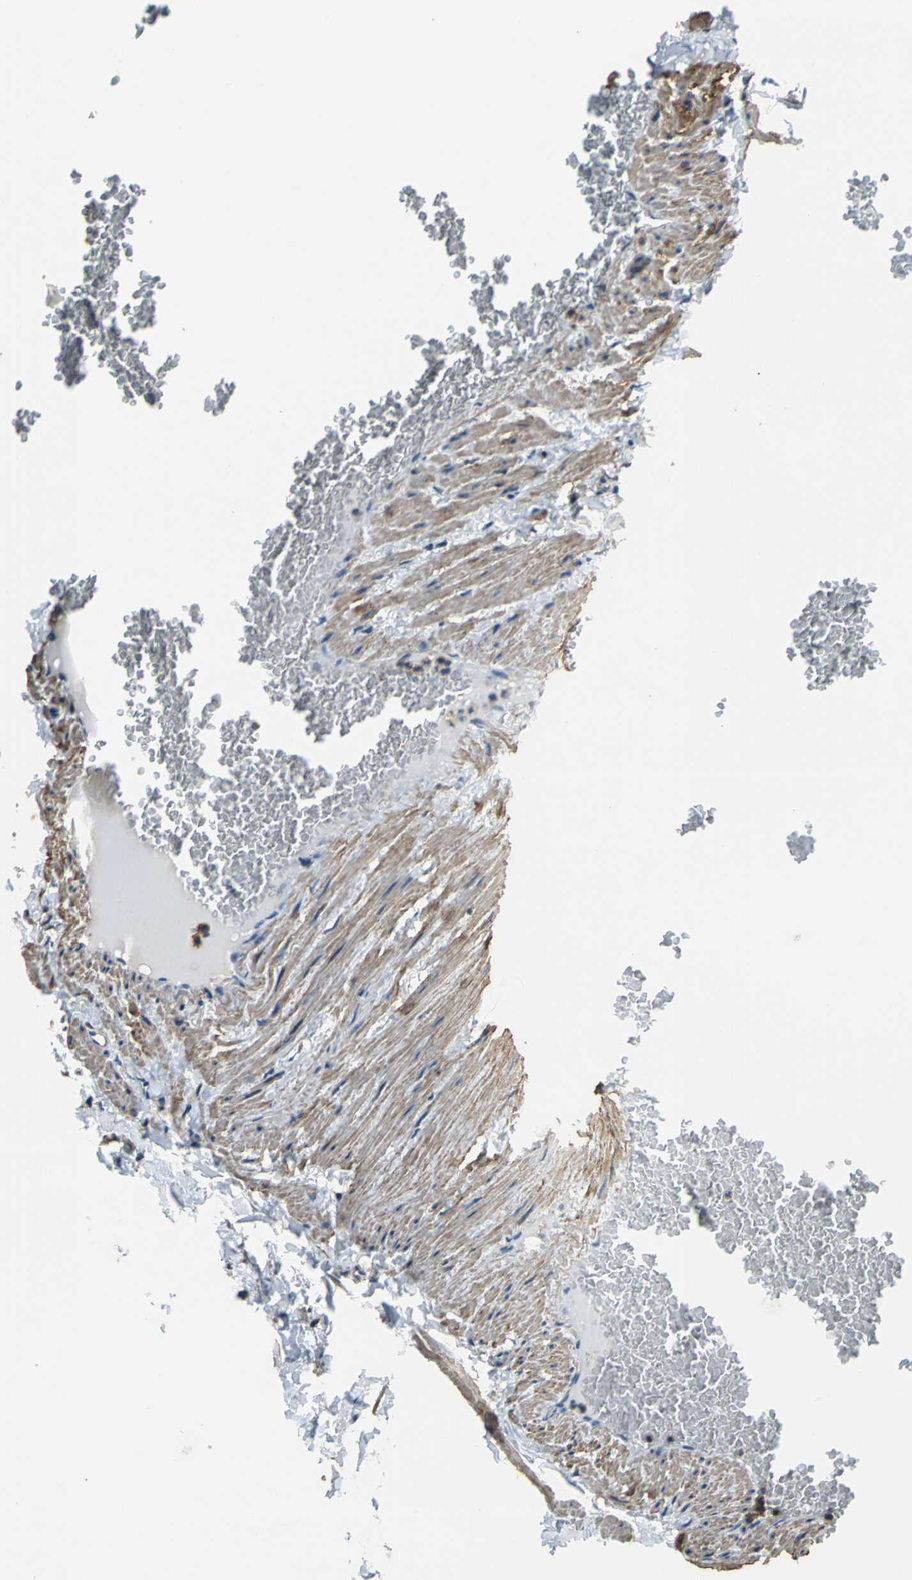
{"staining": {"intensity": "negative", "quantity": "none", "location": "none"}, "tissue": "adipose tissue", "cell_type": "Adipocytes", "image_type": "normal", "snomed": [{"axis": "morphology", "description": "Normal tissue, NOS"}, {"axis": "topography", "description": "Vascular tissue"}], "caption": "A high-resolution image shows immunohistochemistry staining of benign adipose tissue, which shows no significant positivity in adipocytes.", "gene": "PARVA", "patient": {"sex": "male", "age": 41}}